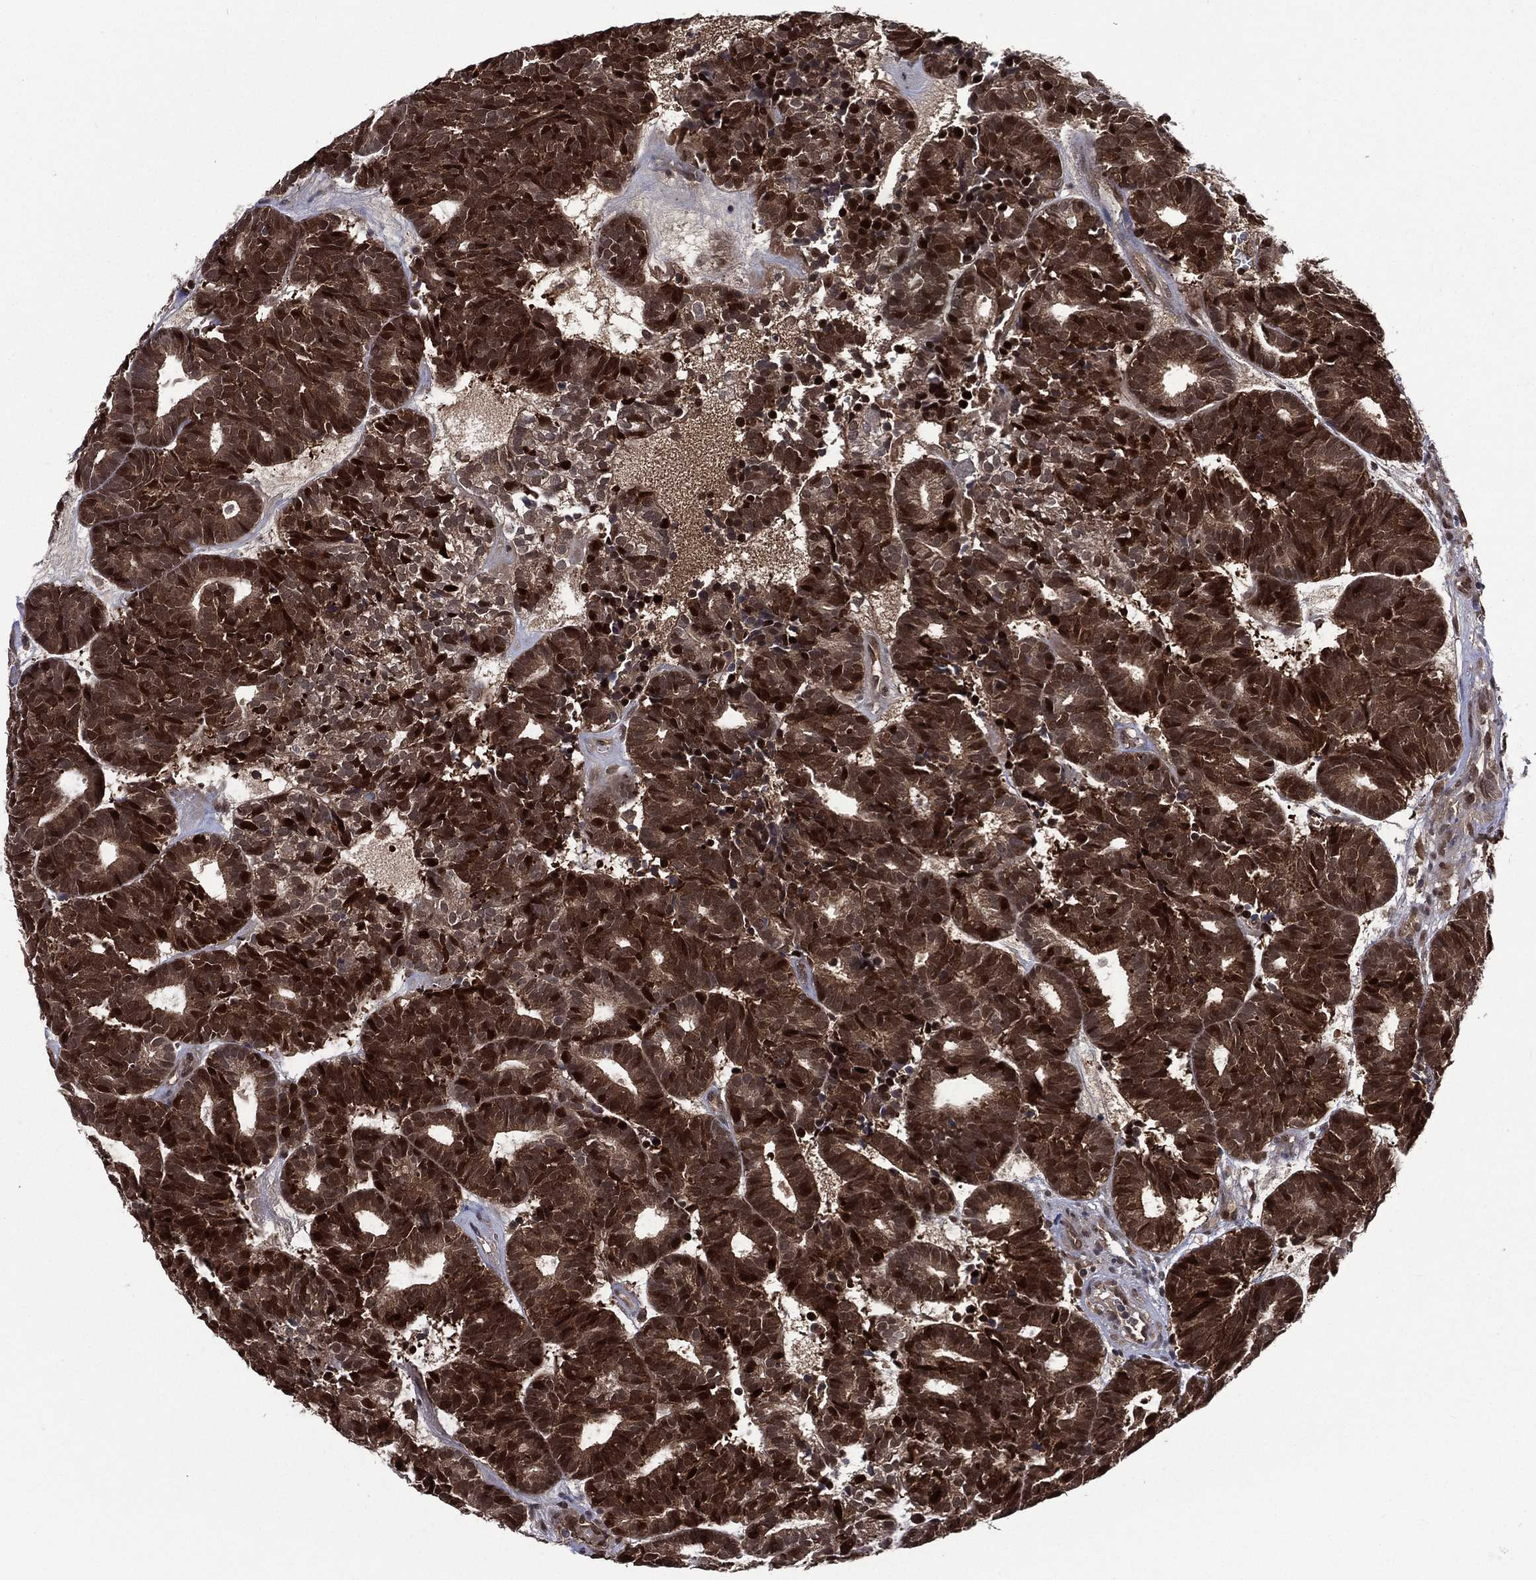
{"staining": {"intensity": "strong", "quantity": ">75%", "location": "cytoplasmic/membranous,nuclear"}, "tissue": "head and neck cancer", "cell_type": "Tumor cells", "image_type": "cancer", "snomed": [{"axis": "morphology", "description": "Adenocarcinoma, NOS"}, {"axis": "topography", "description": "Head-Neck"}], "caption": "Tumor cells show strong cytoplasmic/membranous and nuclear expression in about >75% of cells in head and neck cancer (adenocarcinoma). (DAB = brown stain, brightfield microscopy at high magnification).", "gene": "MTAP", "patient": {"sex": "female", "age": 81}}